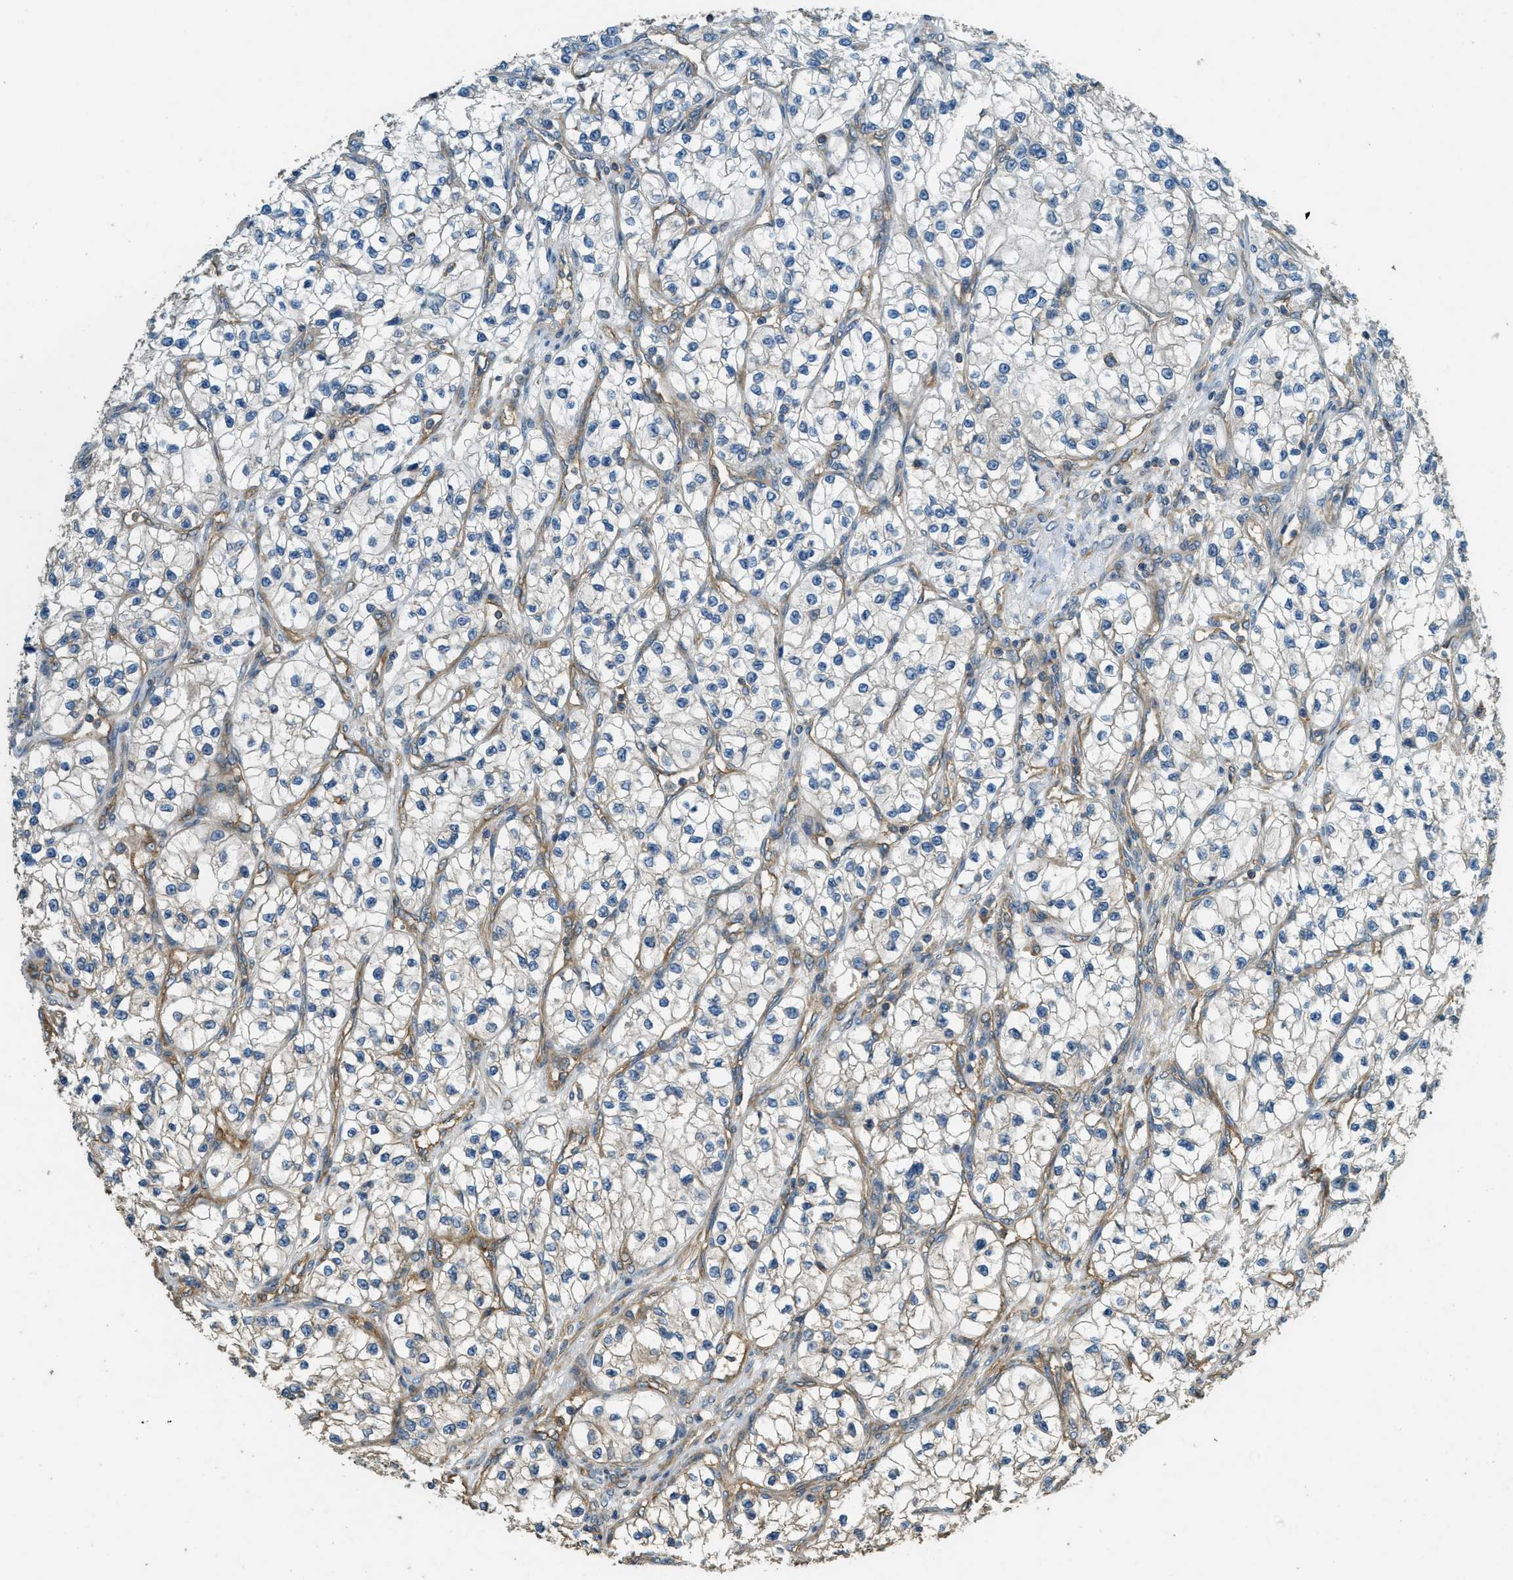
{"staining": {"intensity": "weak", "quantity": "25%-75%", "location": "cytoplasmic/membranous"}, "tissue": "renal cancer", "cell_type": "Tumor cells", "image_type": "cancer", "snomed": [{"axis": "morphology", "description": "Adenocarcinoma, NOS"}, {"axis": "topography", "description": "Kidney"}], "caption": "A histopathology image showing weak cytoplasmic/membranous expression in about 25%-75% of tumor cells in renal cancer (adenocarcinoma), as visualized by brown immunohistochemical staining.", "gene": "MARS1", "patient": {"sex": "female", "age": 57}}